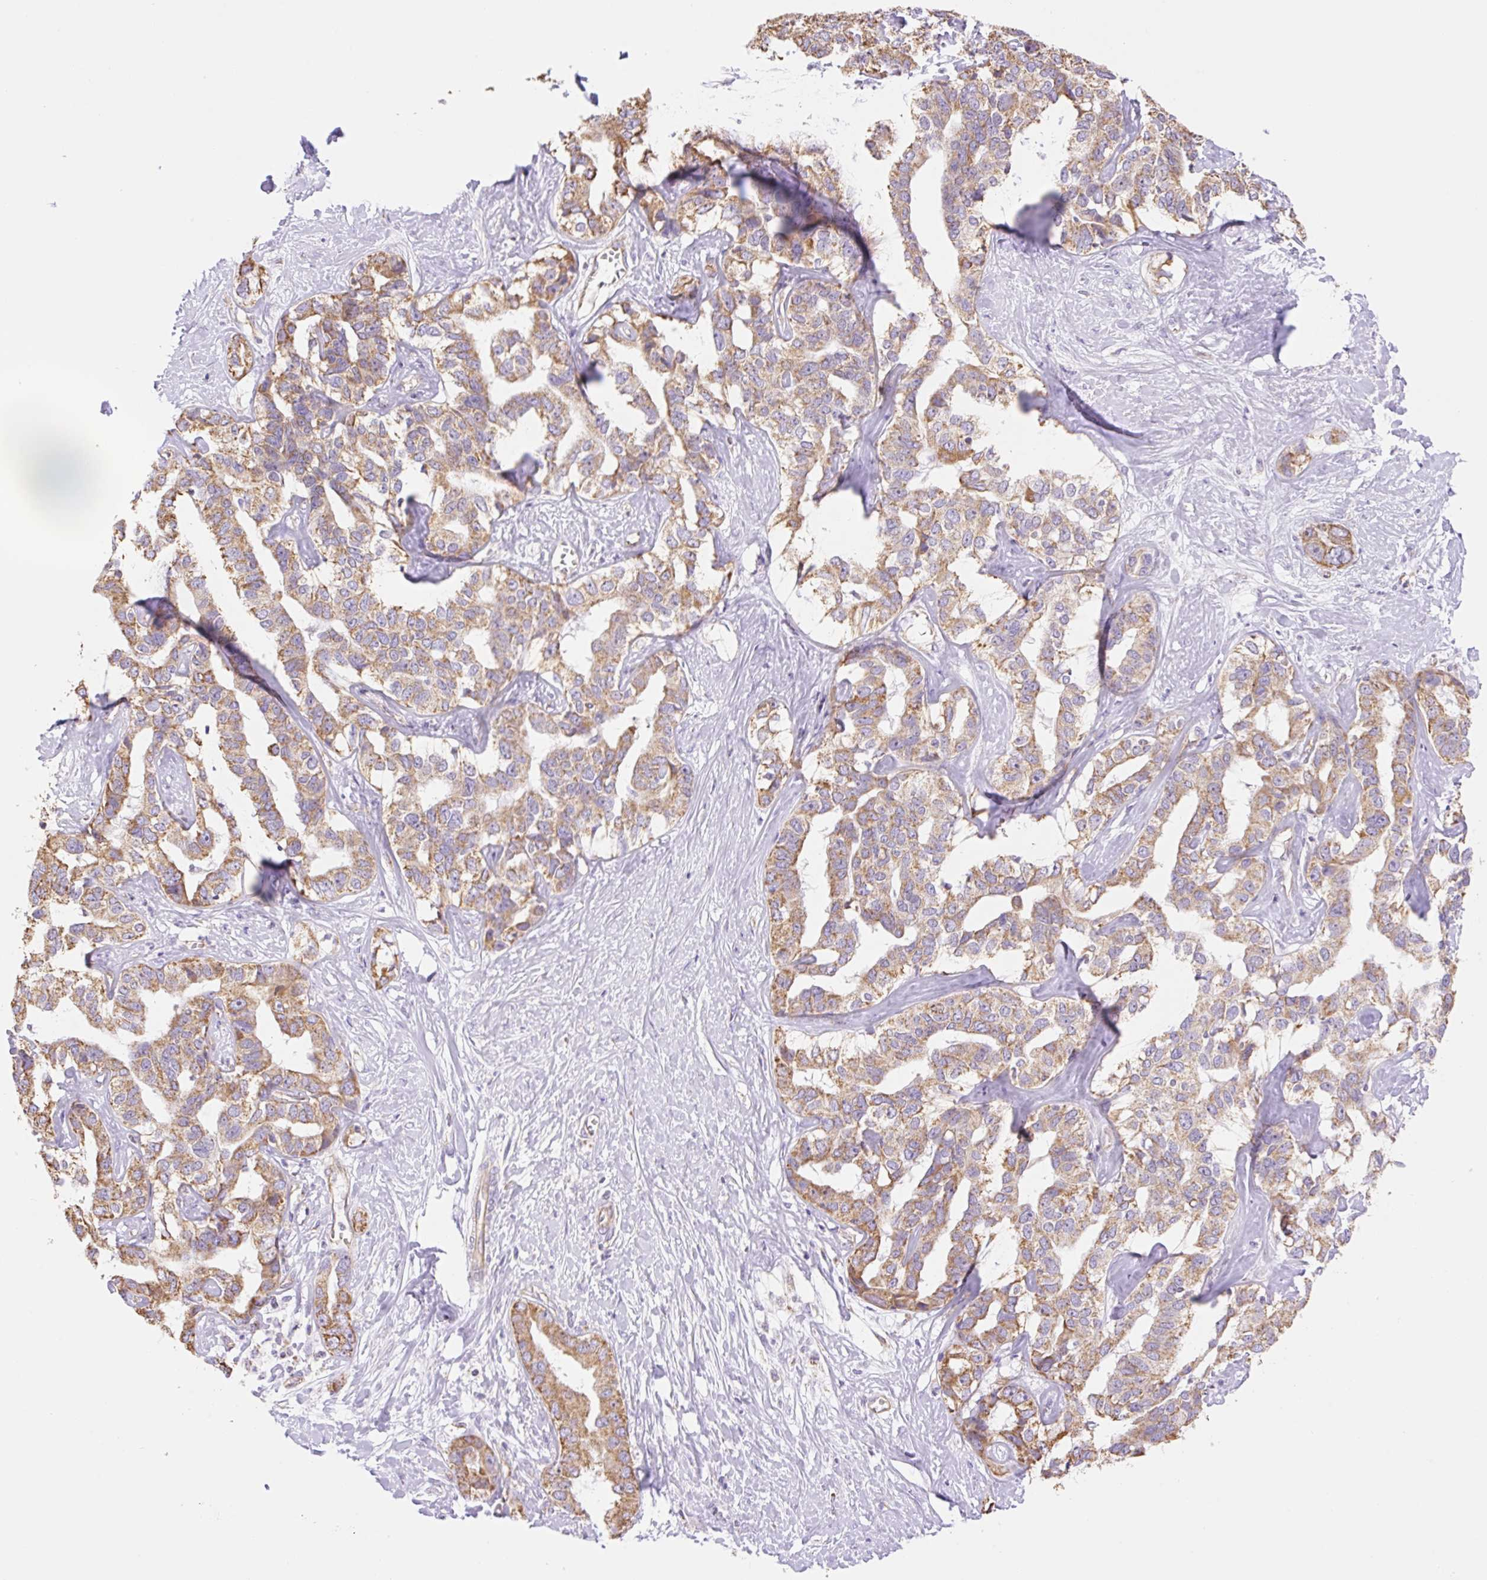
{"staining": {"intensity": "moderate", "quantity": ">75%", "location": "cytoplasmic/membranous"}, "tissue": "liver cancer", "cell_type": "Tumor cells", "image_type": "cancer", "snomed": [{"axis": "morphology", "description": "Cholangiocarcinoma"}, {"axis": "topography", "description": "Liver"}], "caption": "The image exhibits a brown stain indicating the presence of a protein in the cytoplasmic/membranous of tumor cells in liver cancer.", "gene": "ESAM", "patient": {"sex": "male", "age": 59}}